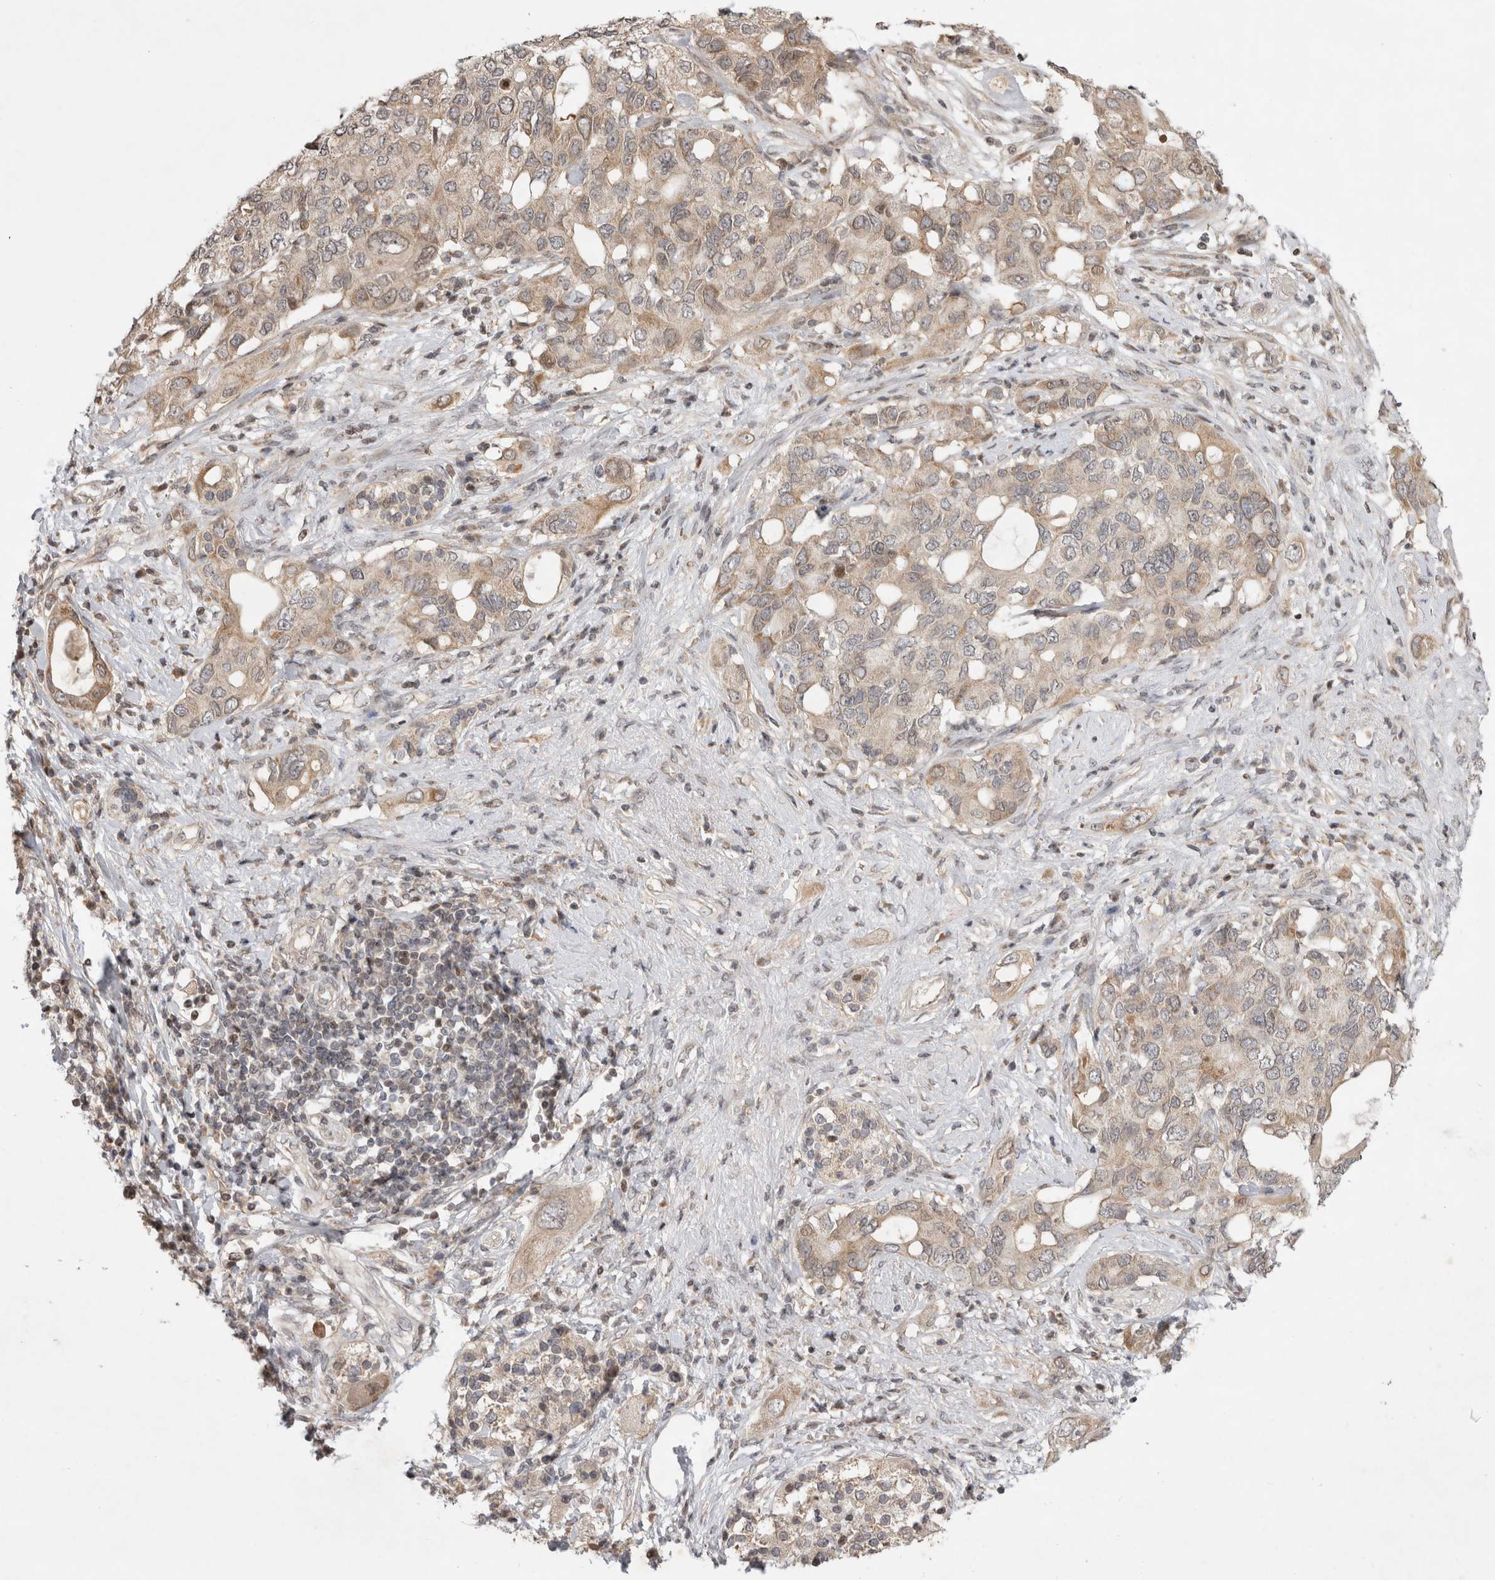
{"staining": {"intensity": "weak", "quantity": ">75%", "location": "cytoplasmic/membranous"}, "tissue": "pancreatic cancer", "cell_type": "Tumor cells", "image_type": "cancer", "snomed": [{"axis": "morphology", "description": "Adenocarcinoma, NOS"}, {"axis": "topography", "description": "Pancreas"}], "caption": "Pancreatic cancer was stained to show a protein in brown. There is low levels of weak cytoplasmic/membranous positivity in about >75% of tumor cells.", "gene": "EIF2AK1", "patient": {"sex": "female", "age": 56}}